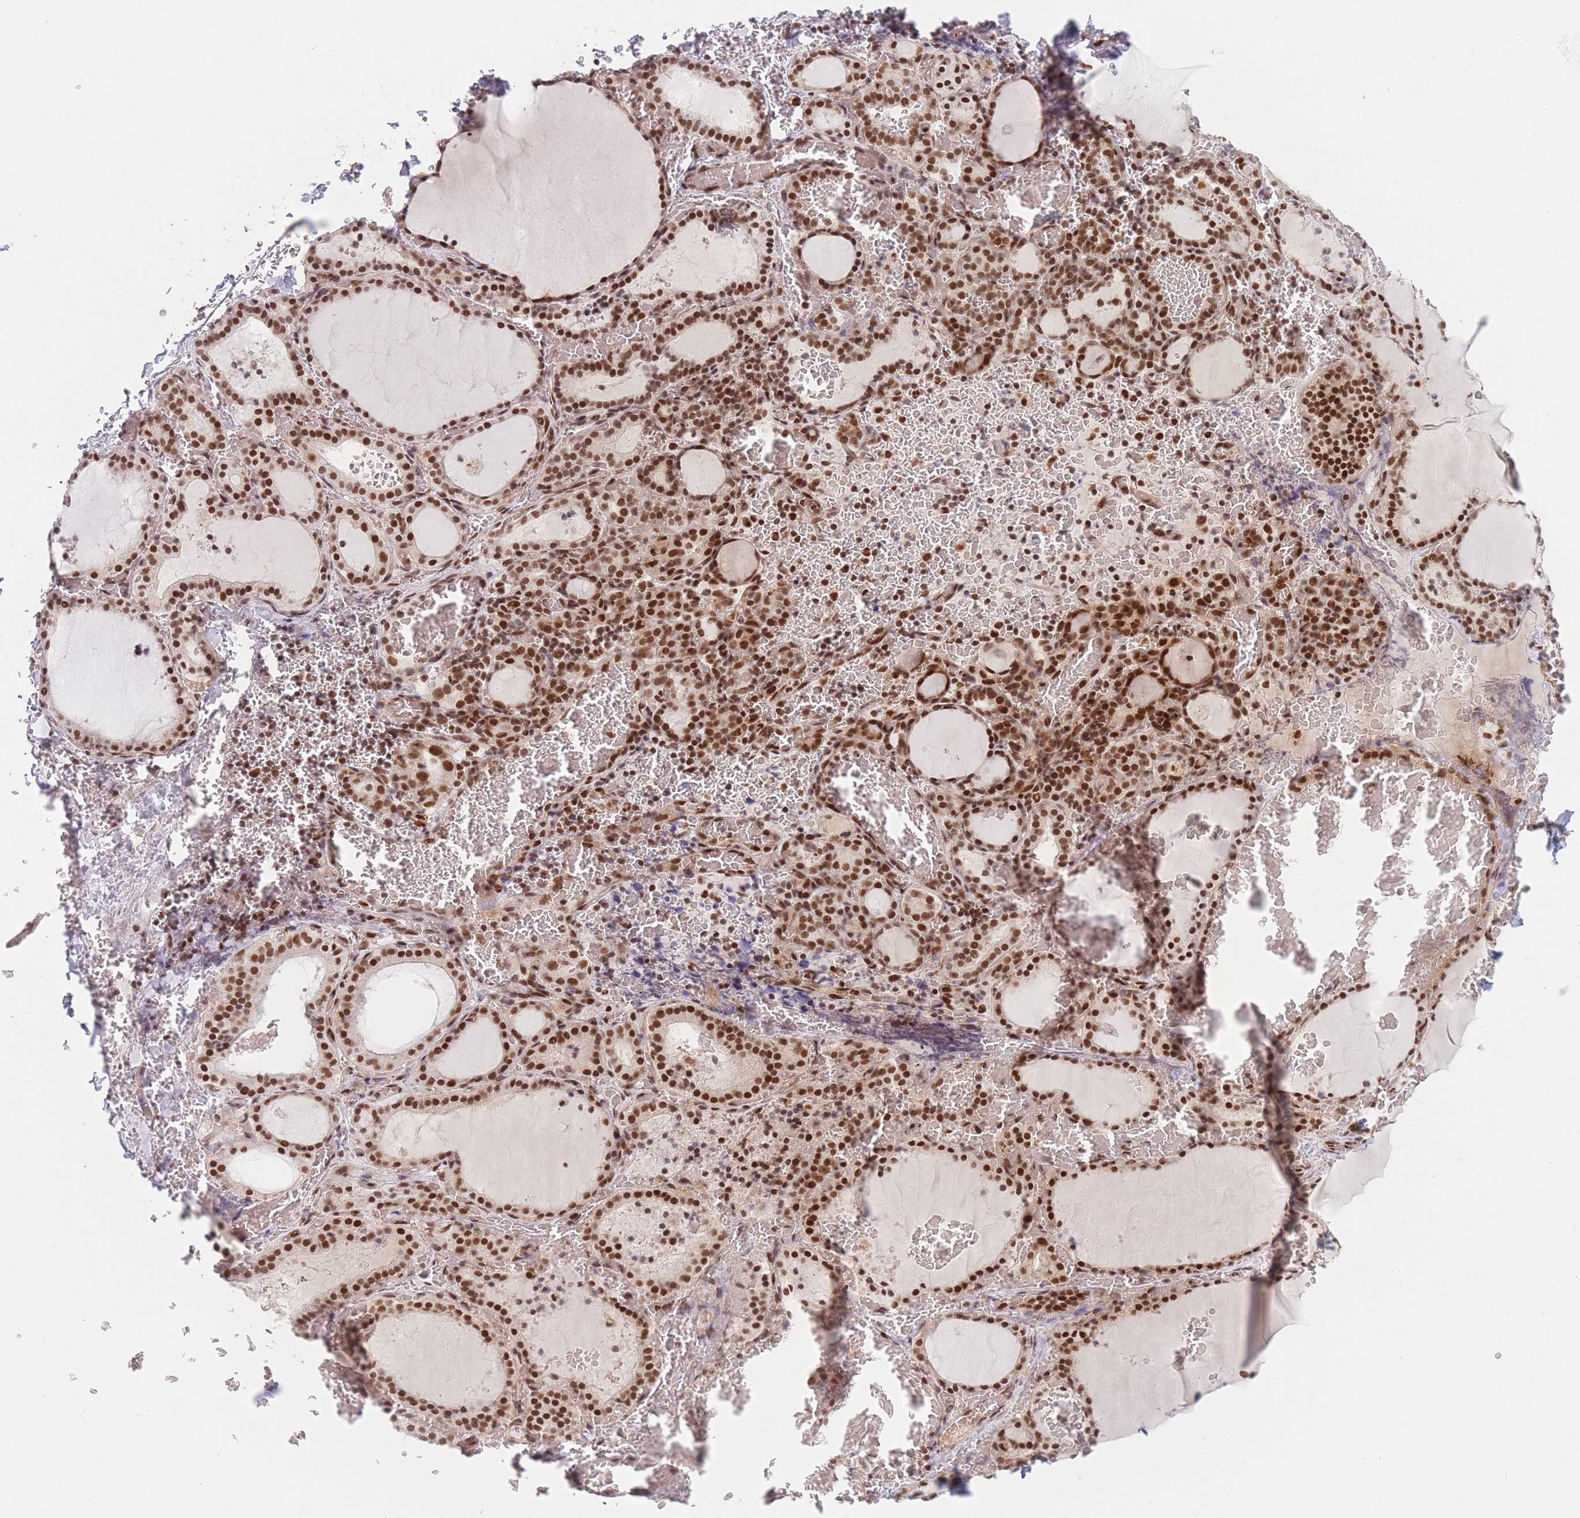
{"staining": {"intensity": "strong", "quantity": ">75%", "location": "nuclear"}, "tissue": "thyroid gland", "cell_type": "Glandular cells", "image_type": "normal", "snomed": [{"axis": "morphology", "description": "Normal tissue, NOS"}, {"axis": "topography", "description": "Thyroid gland"}], "caption": "Brown immunohistochemical staining in unremarkable human thyroid gland shows strong nuclear positivity in about >75% of glandular cells.", "gene": "SUPT6H", "patient": {"sex": "female", "age": 39}}